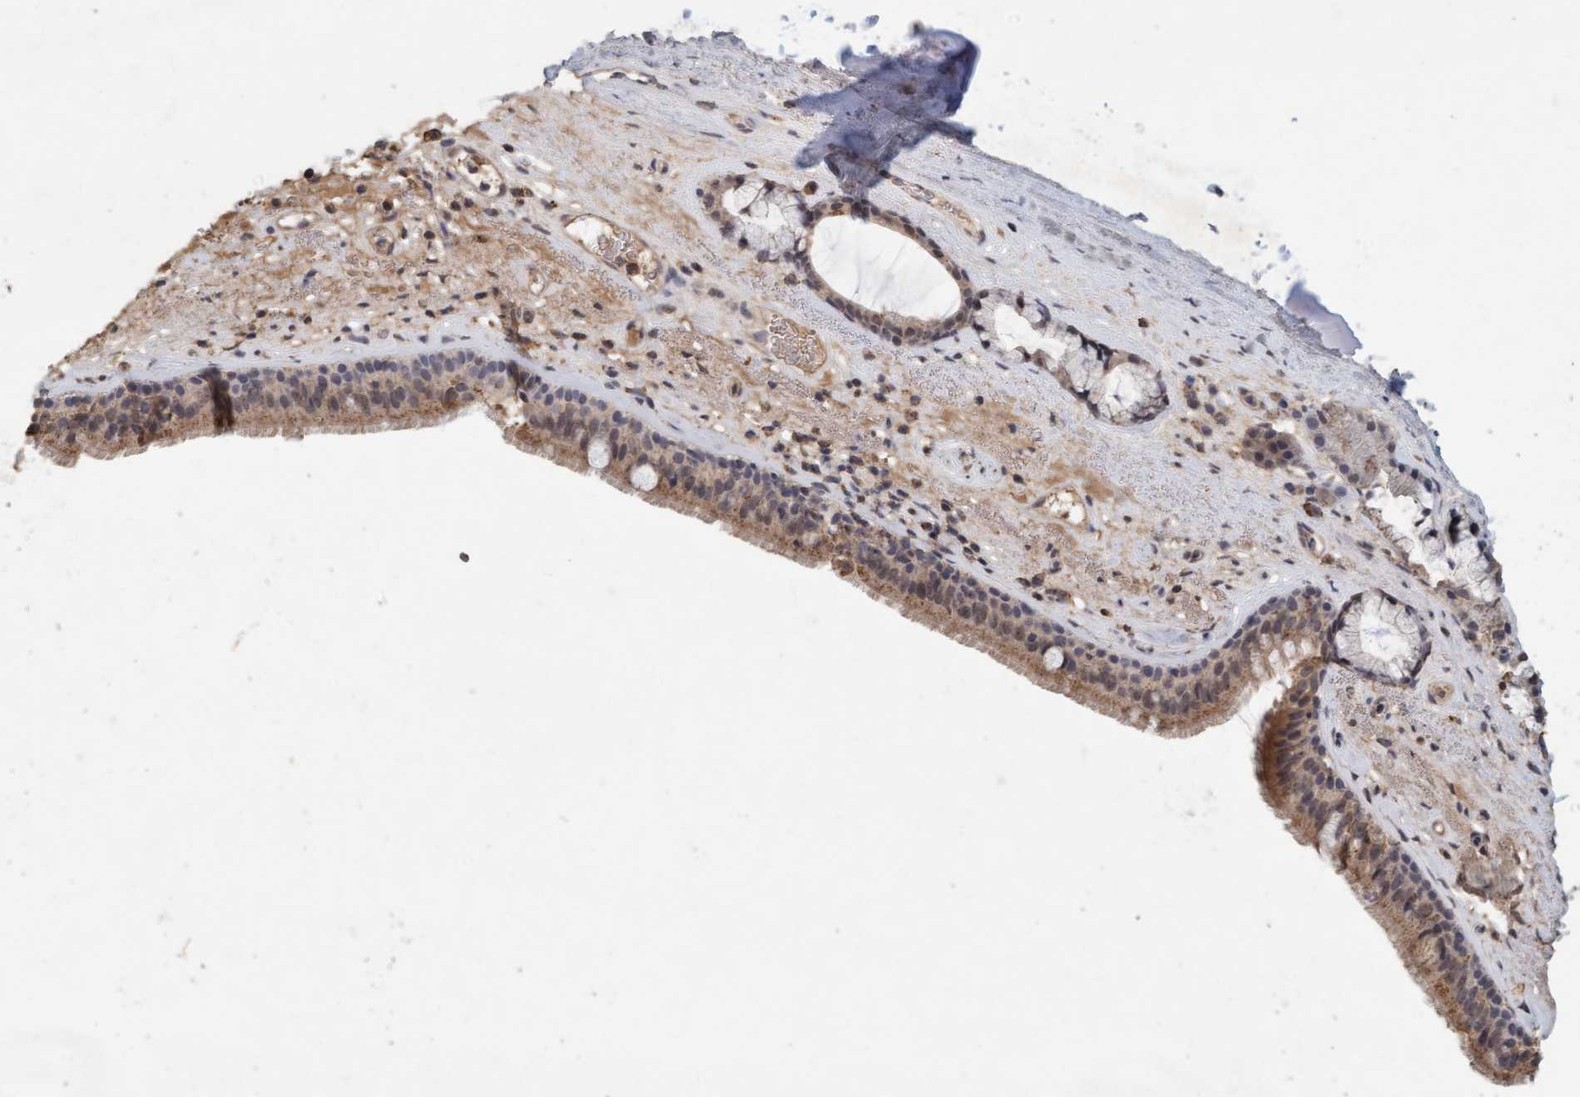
{"staining": {"intensity": "weak", "quantity": ">75%", "location": "cytoplasmic/membranous"}, "tissue": "bronchus", "cell_type": "Respiratory epithelial cells", "image_type": "normal", "snomed": [{"axis": "morphology", "description": "Normal tissue, NOS"}, {"axis": "topography", "description": "Cartilage tissue"}], "caption": "Bronchus stained for a protein demonstrates weak cytoplasmic/membranous positivity in respiratory epithelial cells.", "gene": "VSIG8", "patient": {"sex": "female", "age": 63}}